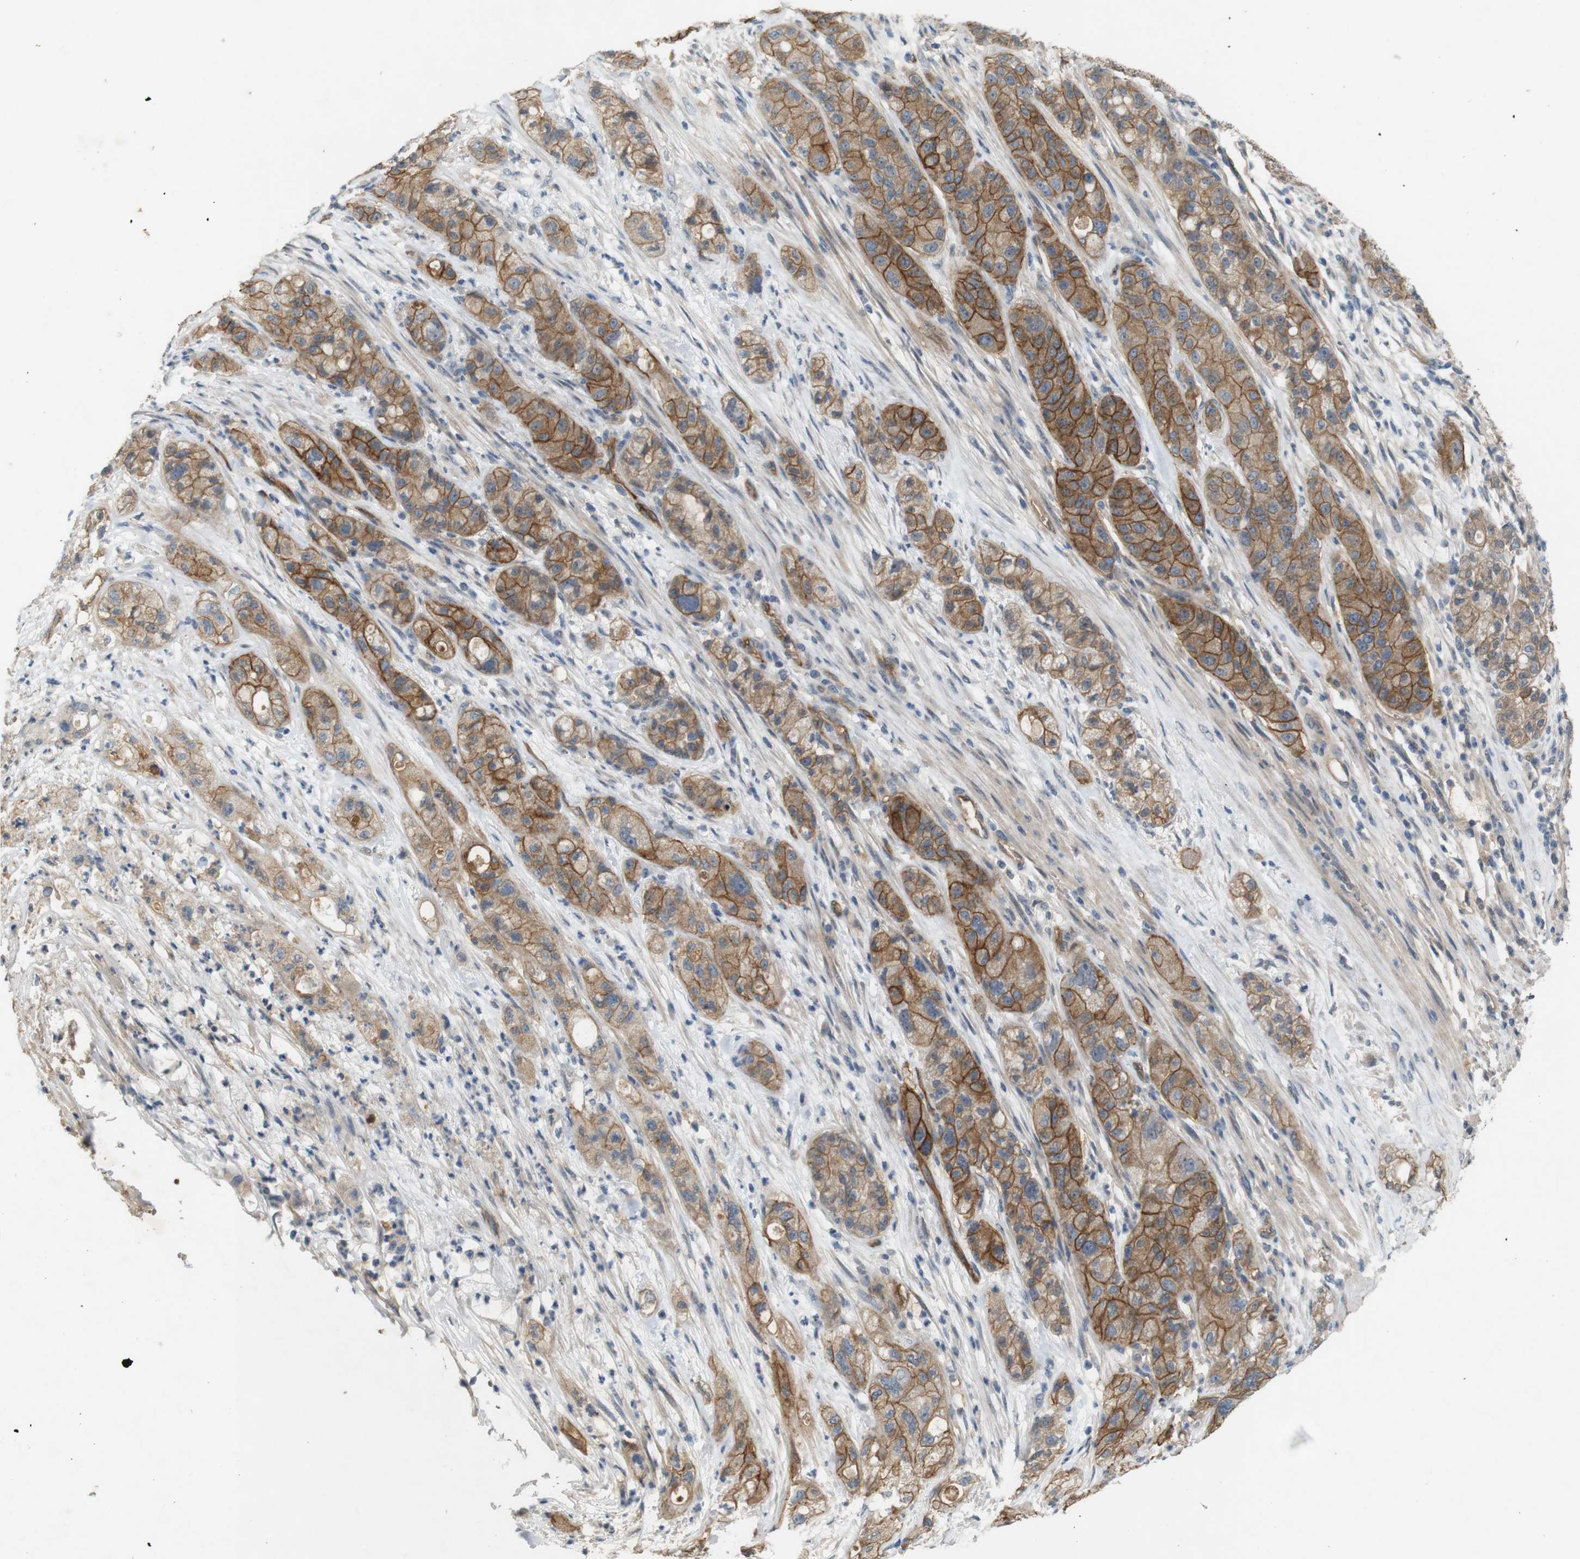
{"staining": {"intensity": "strong", "quantity": ">75%", "location": "cytoplasmic/membranous"}, "tissue": "pancreatic cancer", "cell_type": "Tumor cells", "image_type": "cancer", "snomed": [{"axis": "morphology", "description": "Adenocarcinoma, NOS"}, {"axis": "topography", "description": "Pancreas"}], "caption": "Tumor cells exhibit high levels of strong cytoplasmic/membranous positivity in about >75% of cells in human pancreatic cancer.", "gene": "PVR", "patient": {"sex": "female", "age": 78}}